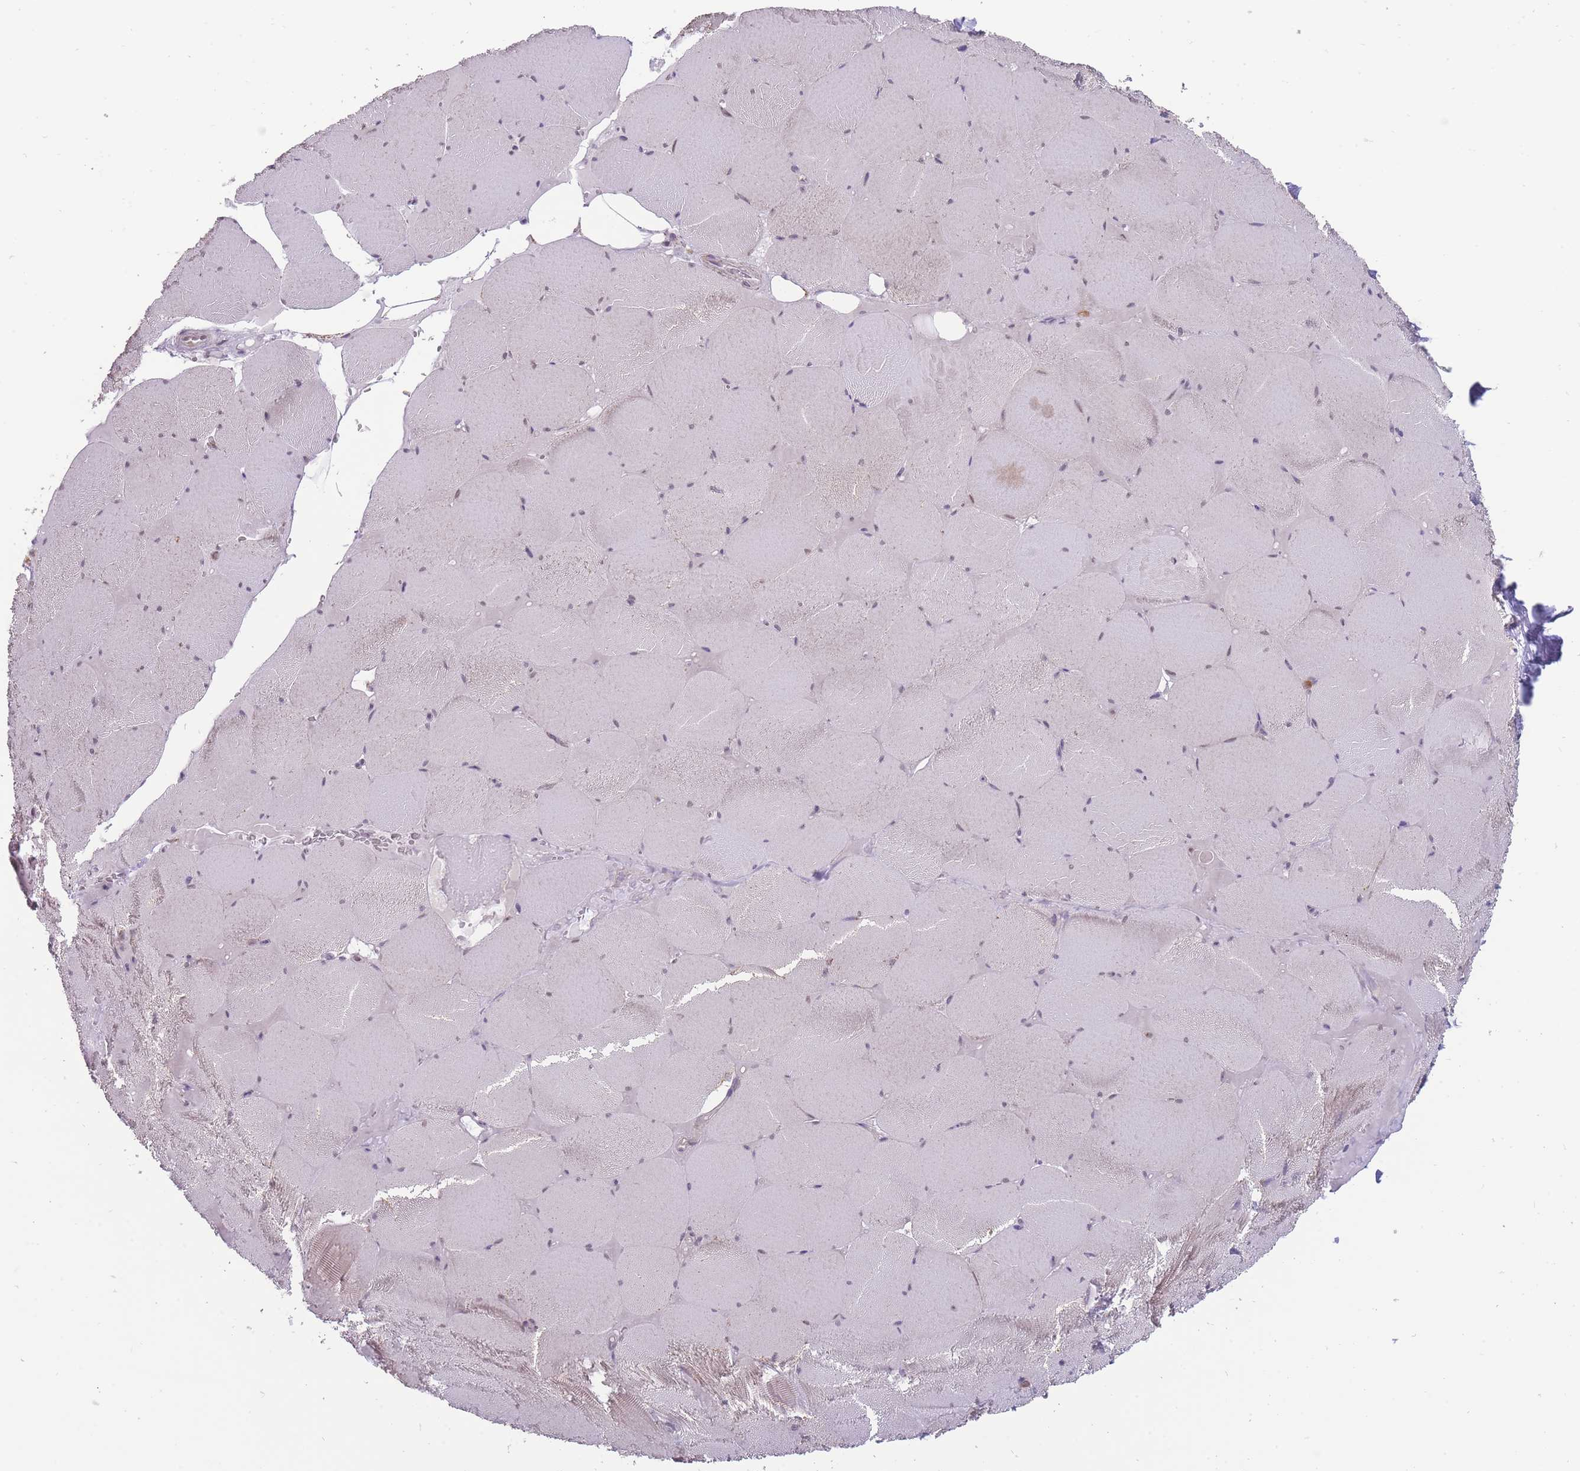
{"staining": {"intensity": "weak", "quantity": "25%-75%", "location": "cytoplasmic/membranous"}, "tissue": "skeletal muscle", "cell_type": "Myocytes", "image_type": "normal", "snomed": [{"axis": "morphology", "description": "Normal tissue, NOS"}, {"axis": "topography", "description": "Skeletal muscle"}, {"axis": "topography", "description": "Head-Neck"}], "caption": "This photomicrograph demonstrates IHC staining of benign skeletal muscle, with low weak cytoplasmic/membranous staining in approximately 25%-75% of myocytes.", "gene": "NELL1", "patient": {"sex": "male", "age": 66}}